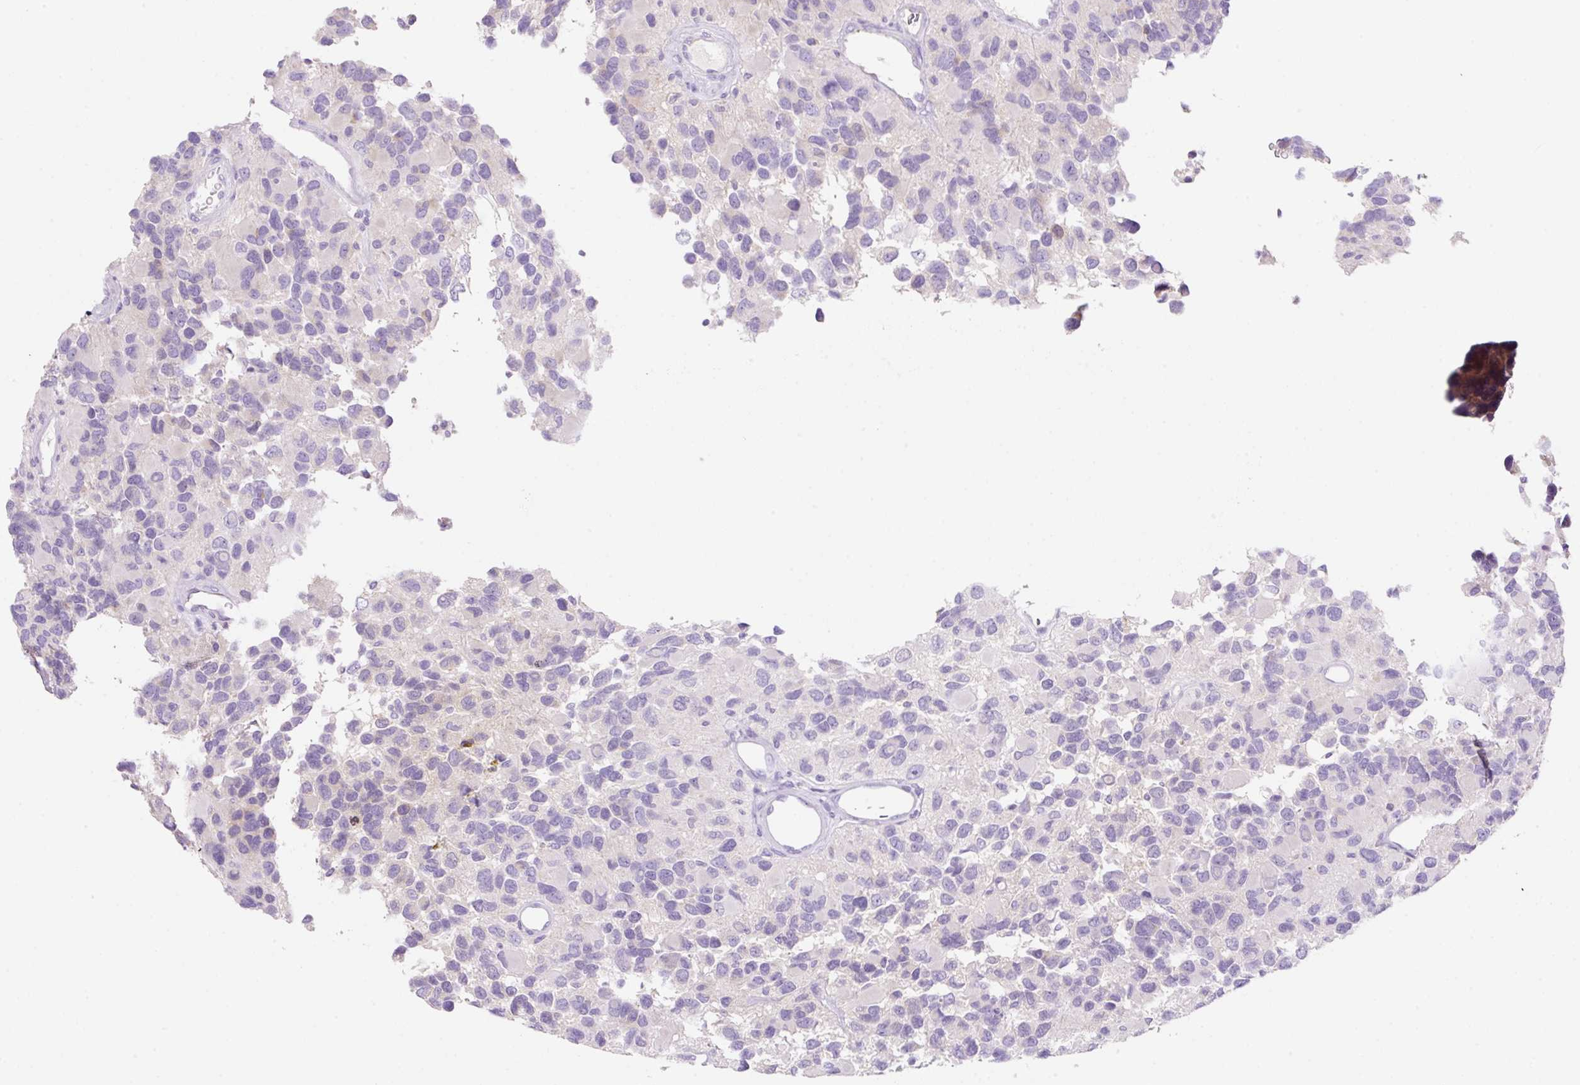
{"staining": {"intensity": "negative", "quantity": "none", "location": "none"}, "tissue": "glioma", "cell_type": "Tumor cells", "image_type": "cancer", "snomed": [{"axis": "morphology", "description": "Glioma, malignant, High grade"}, {"axis": "topography", "description": "Brain"}], "caption": "Protein analysis of glioma demonstrates no significant expression in tumor cells. (DAB immunohistochemistry visualized using brightfield microscopy, high magnification).", "gene": "NDST3", "patient": {"sex": "male", "age": 77}}